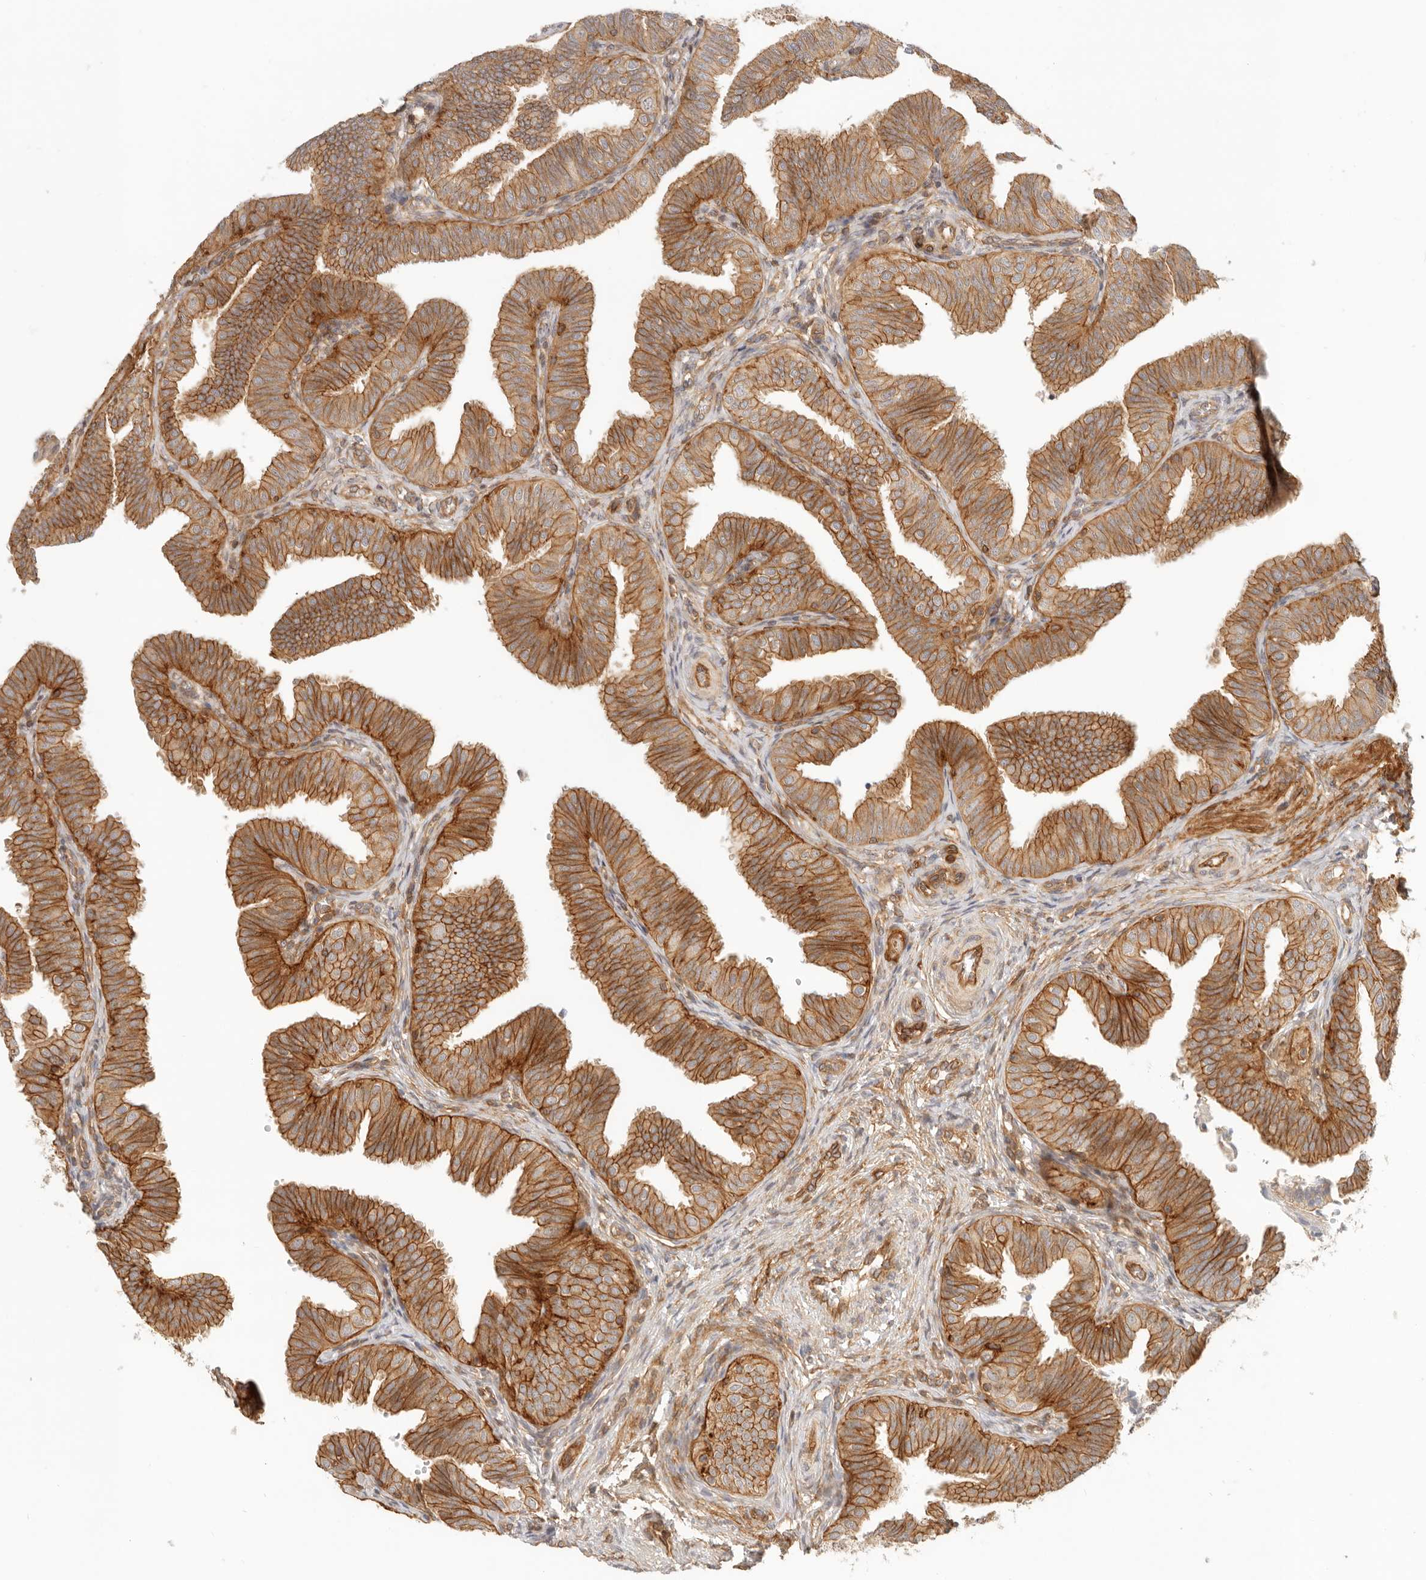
{"staining": {"intensity": "moderate", "quantity": ">75%", "location": "cytoplasmic/membranous"}, "tissue": "fallopian tube", "cell_type": "Glandular cells", "image_type": "normal", "snomed": [{"axis": "morphology", "description": "Normal tissue, NOS"}, {"axis": "topography", "description": "Fallopian tube"}], "caption": "A high-resolution histopathology image shows IHC staining of normal fallopian tube, which shows moderate cytoplasmic/membranous staining in about >75% of glandular cells.", "gene": "UFSP1", "patient": {"sex": "female", "age": 35}}